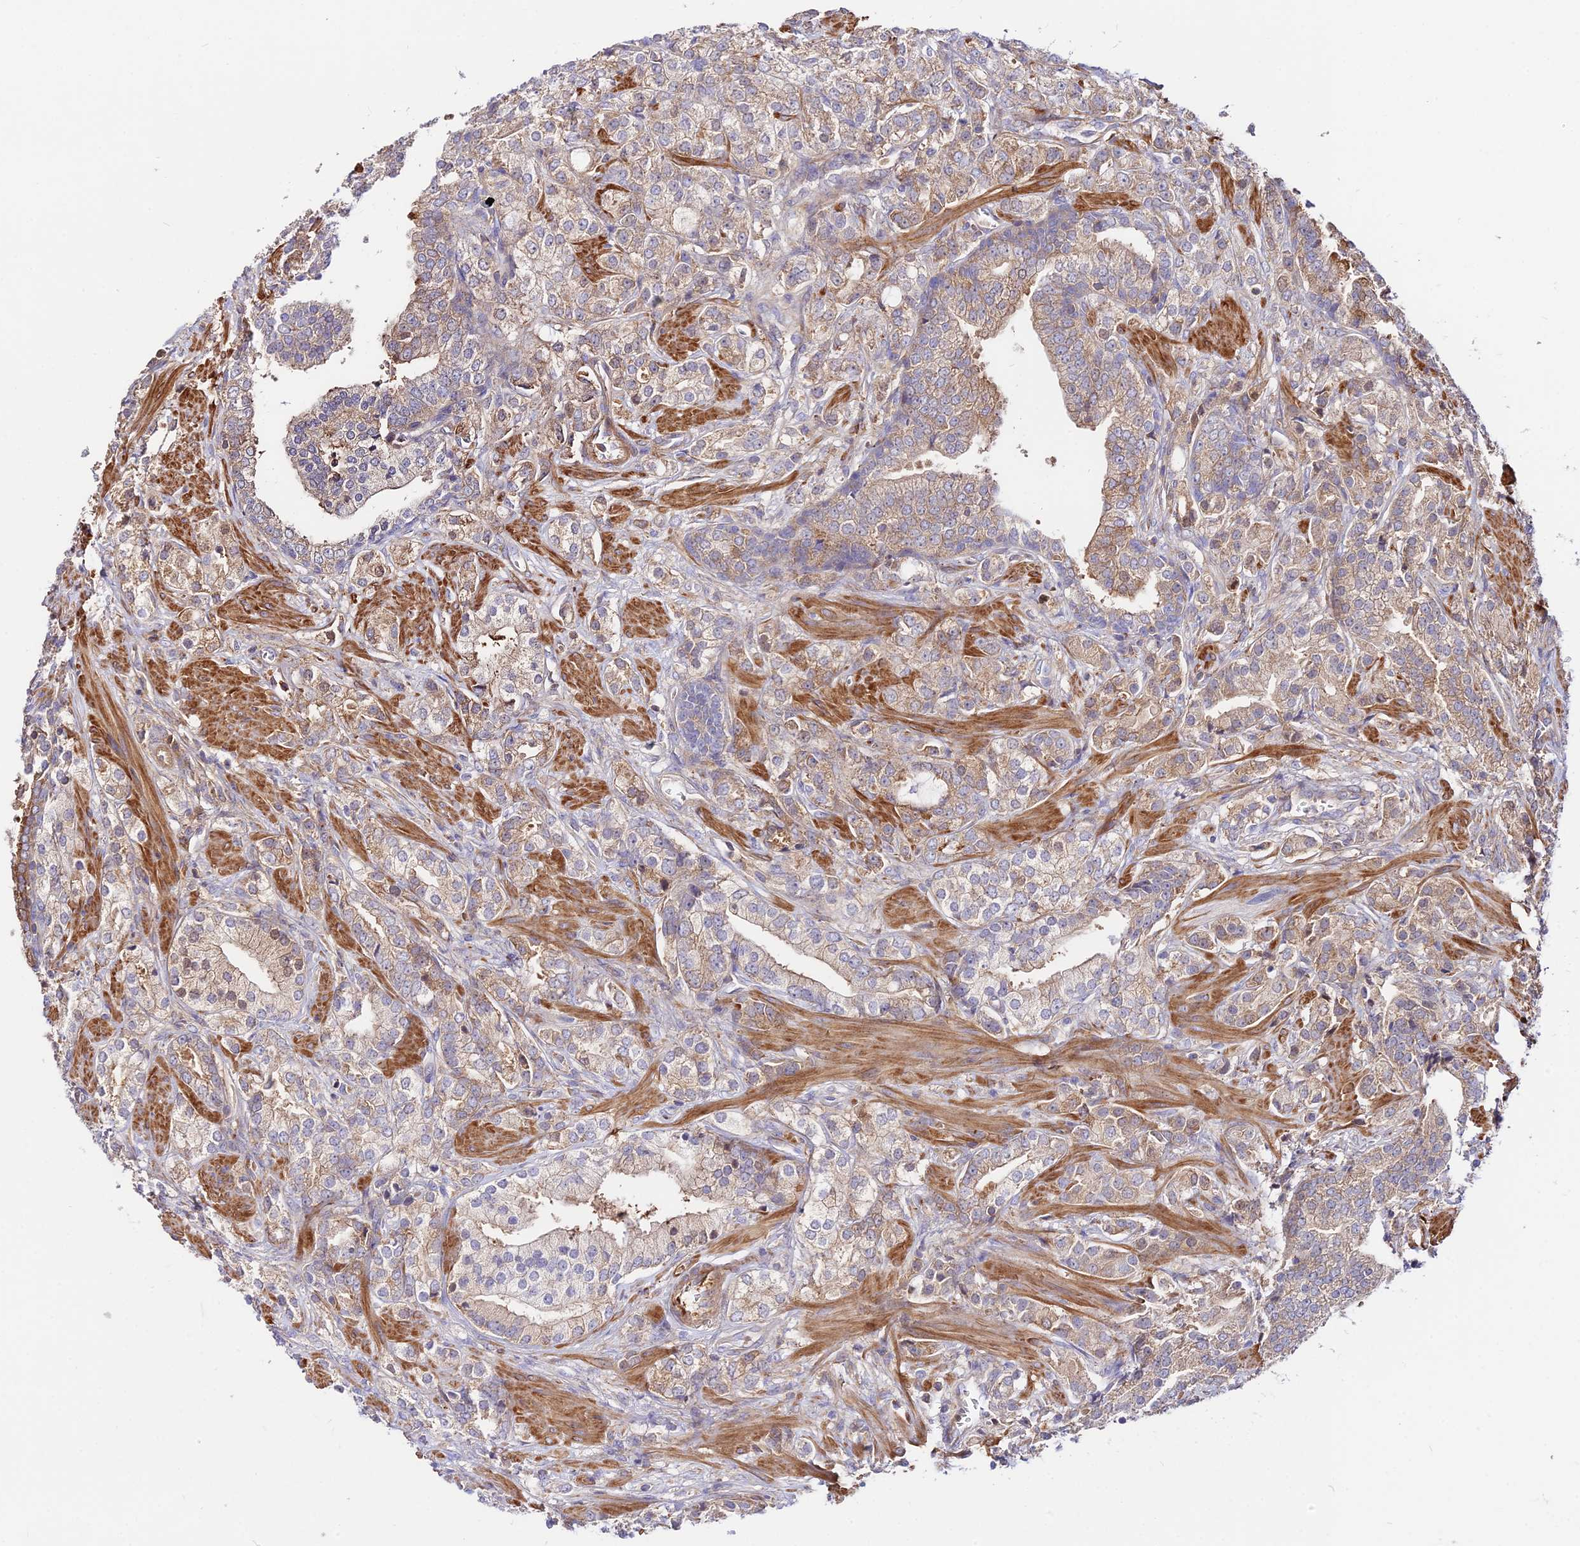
{"staining": {"intensity": "weak", "quantity": "25%-75%", "location": "cytoplasmic/membranous"}, "tissue": "prostate cancer", "cell_type": "Tumor cells", "image_type": "cancer", "snomed": [{"axis": "morphology", "description": "Adenocarcinoma, High grade"}, {"axis": "topography", "description": "Prostate"}], "caption": "Protein staining reveals weak cytoplasmic/membranous expression in about 25%-75% of tumor cells in prostate cancer.", "gene": "PYM1", "patient": {"sex": "male", "age": 50}}